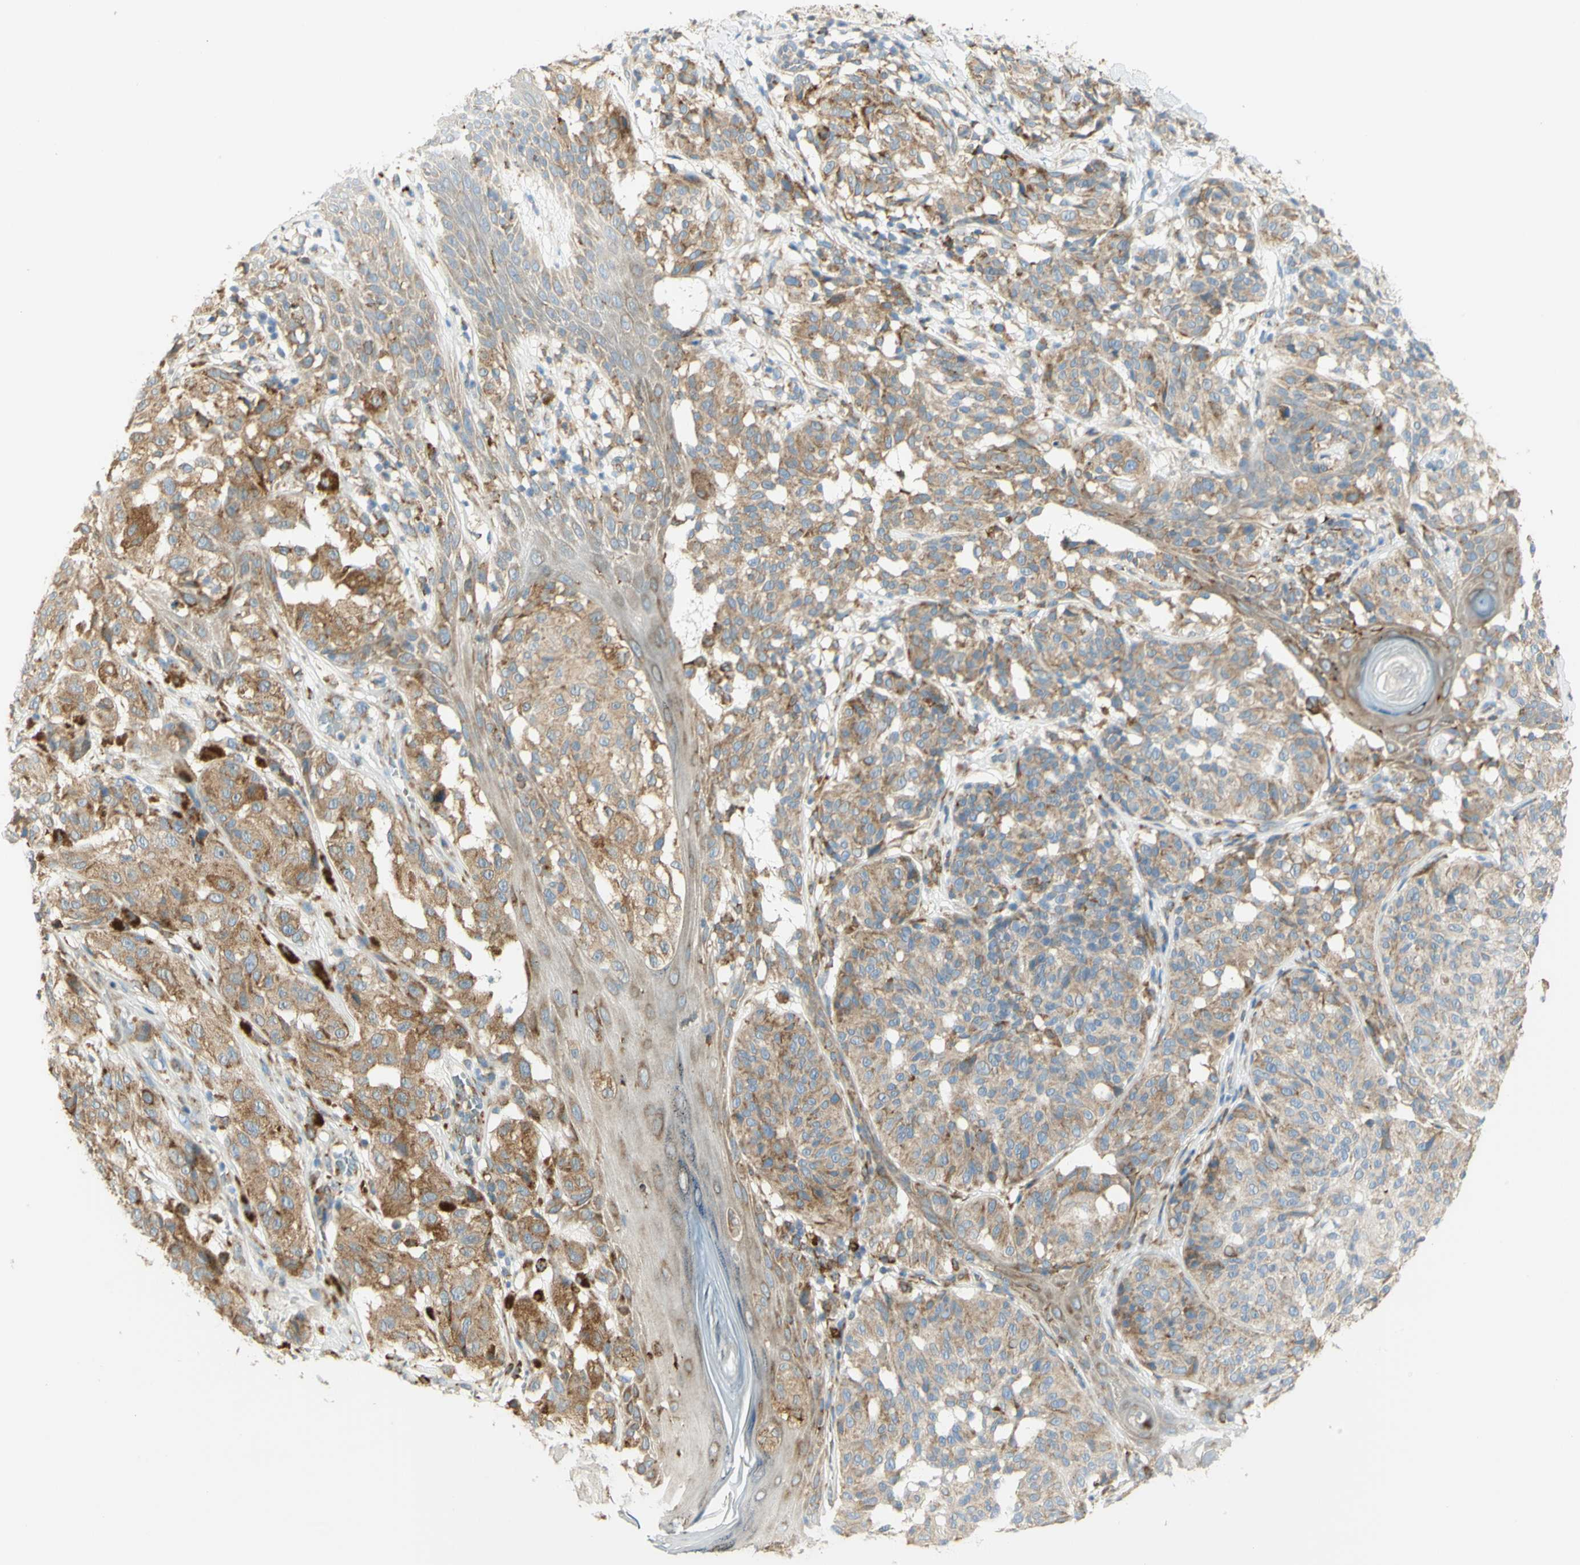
{"staining": {"intensity": "moderate", "quantity": ">75%", "location": "cytoplasmic/membranous"}, "tissue": "melanoma", "cell_type": "Tumor cells", "image_type": "cancer", "snomed": [{"axis": "morphology", "description": "Malignant melanoma, NOS"}, {"axis": "topography", "description": "Skin"}], "caption": "An image of melanoma stained for a protein demonstrates moderate cytoplasmic/membranous brown staining in tumor cells.", "gene": "MANF", "patient": {"sex": "female", "age": 46}}